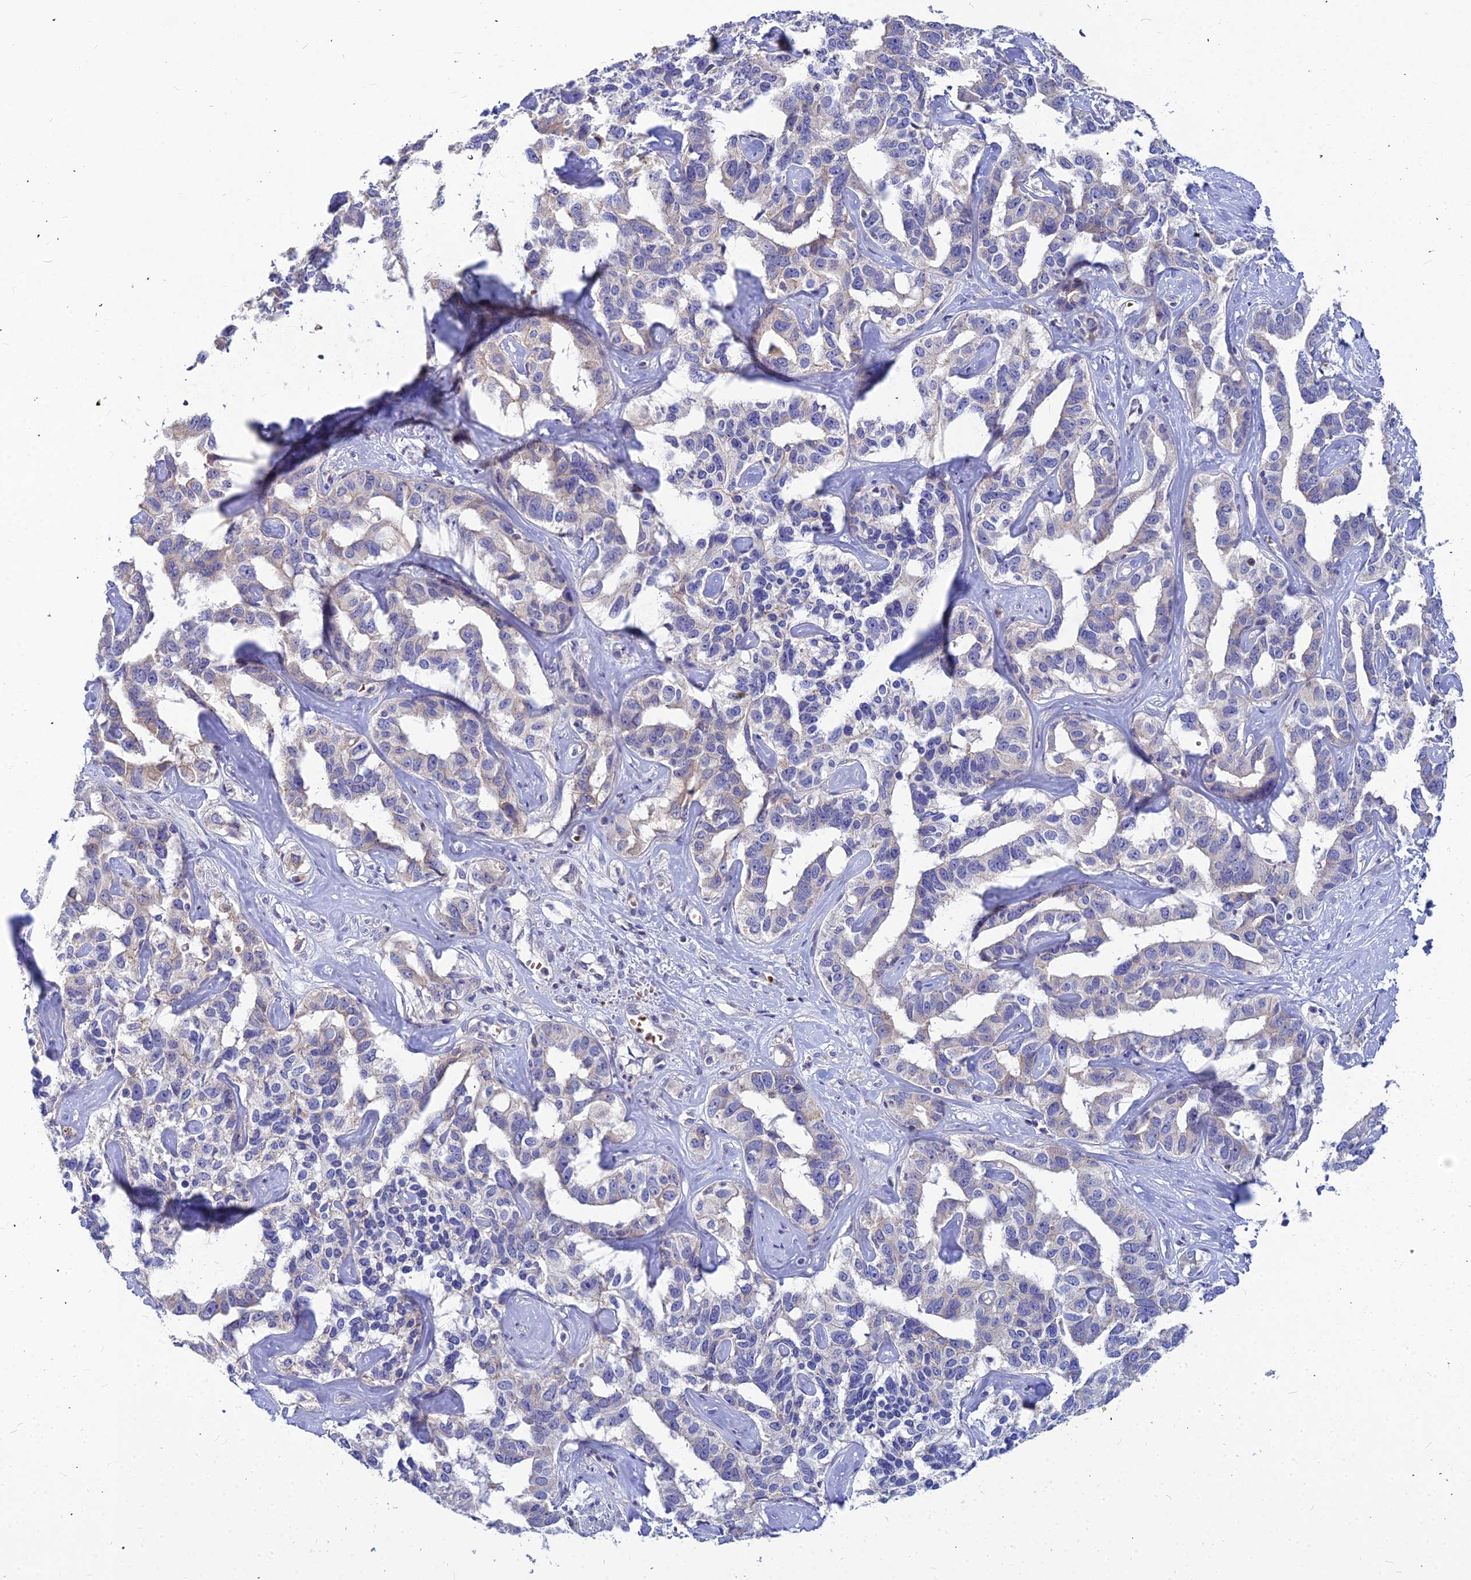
{"staining": {"intensity": "negative", "quantity": "none", "location": "none"}, "tissue": "liver cancer", "cell_type": "Tumor cells", "image_type": "cancer", "snomed": [{"axis": "morphology", "description": "Cholangiocarcinoma"}, {"axis": "topography", "description": "Liver"}], "caption": "An IHC photomicrograph of cholangiocarcinoma (liver) is shown. There is no staining in tumor cells of cholangiocarcinoma (liver). (DAB (3,3'-diaminobenzidine) immunohistochemistry (IHC), high magnification).", "gene": "DMRTA1", "patient": {"sex": "male", "age": 59}}